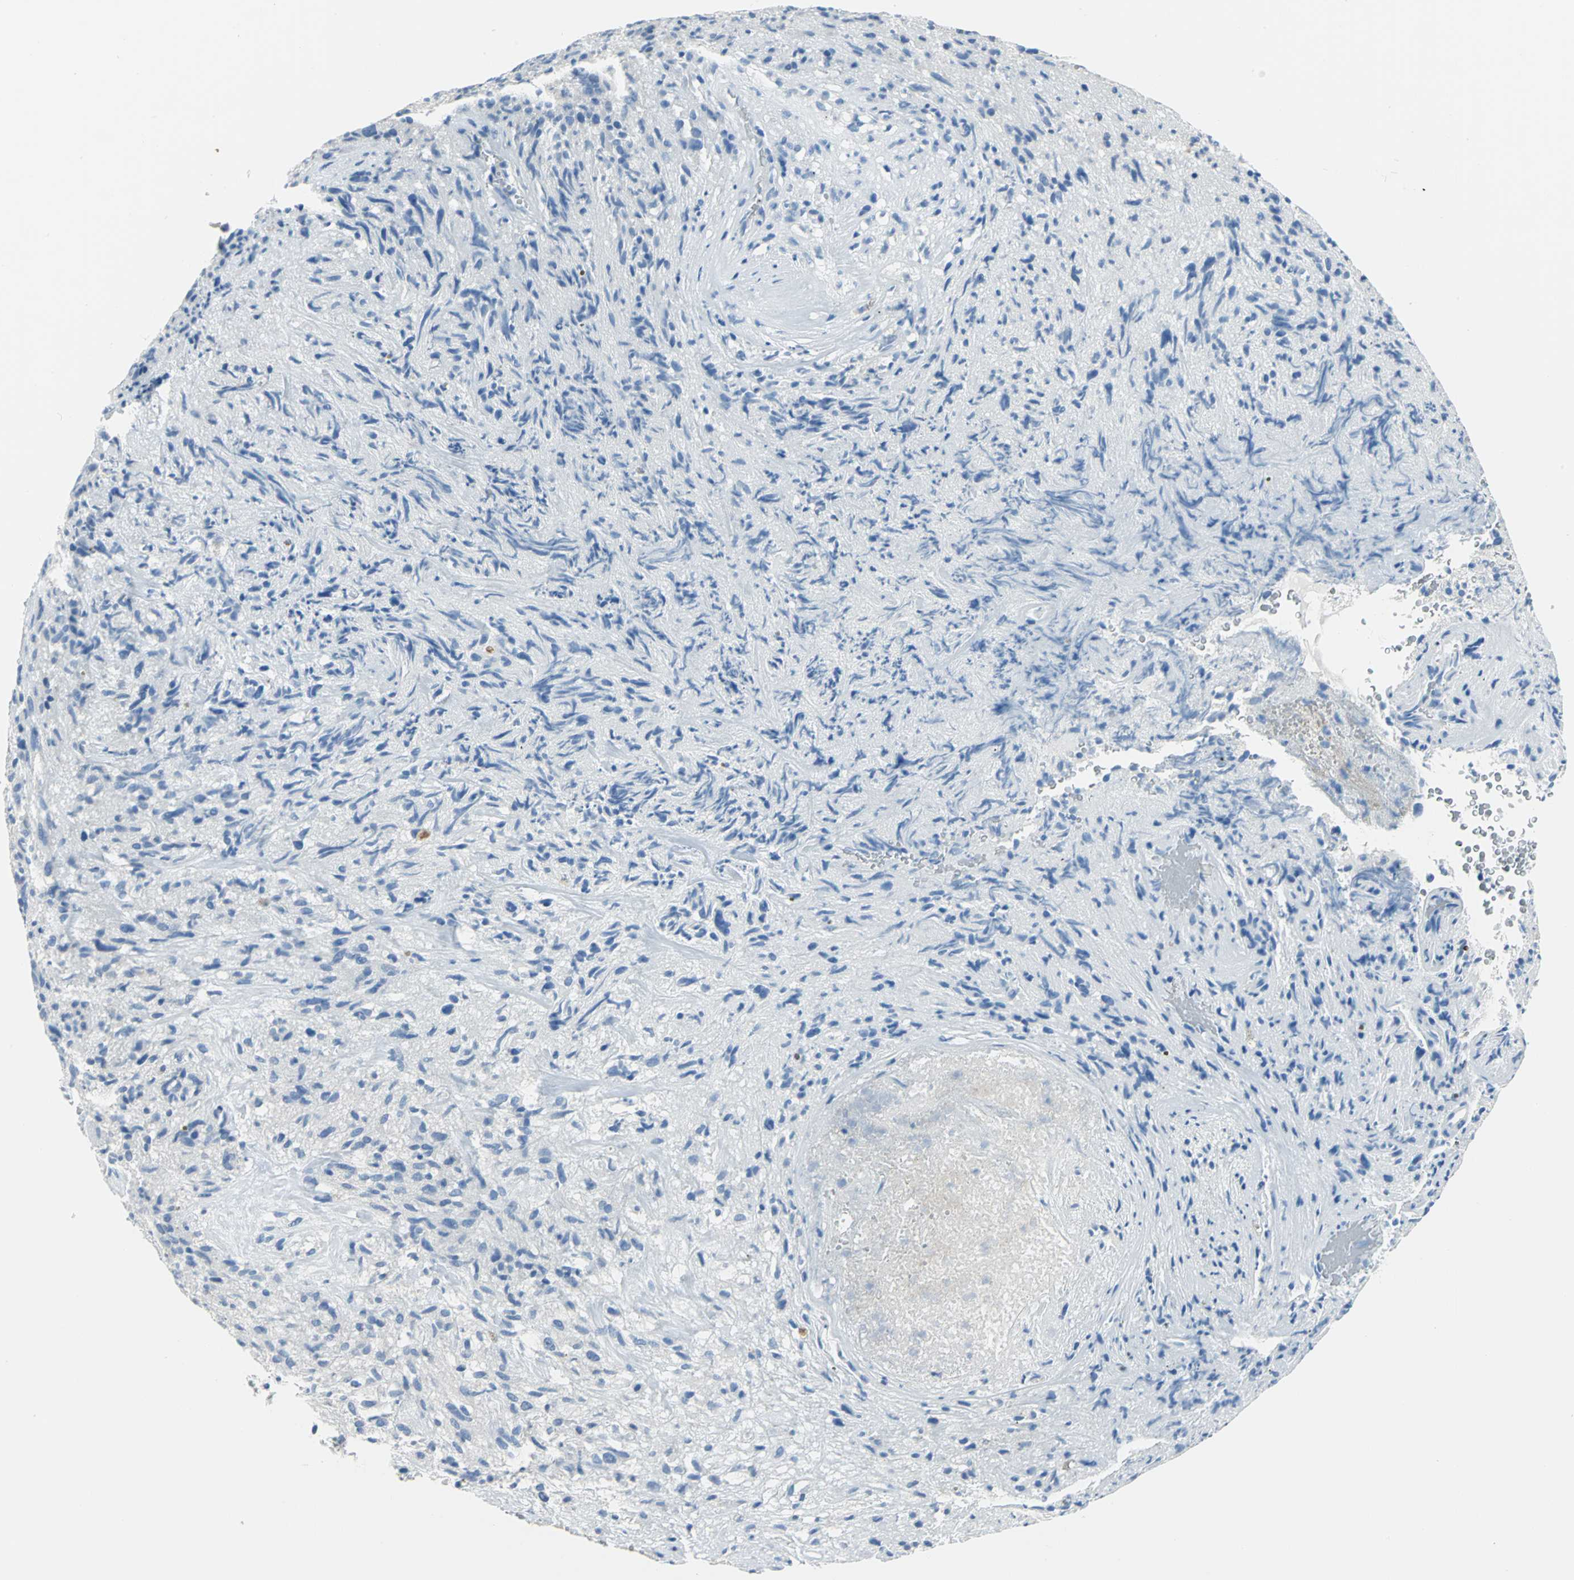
{"staining": {"intensity": "negative", "quantity": "none", "location": "none"}, "tissue": "glioma", "cell_type": "Tumor cells", "image_type": "cancer", "snomed": [{"axis": "morphology", "description": "Normal tissue, NOS"}, {"axis": "morphology", "description": "Glioma, malignant, High grade"}, {"axis": "topography", "description": "Cerebral cortex"}], "caption": "DAB immunohistochemical staining of human glioma shows no significant positivity in tumor cells. (DAB (3,3'-diaminobenzidine) IHC visualized using brightfield microscopy, high magnification).", "gene": "PKLR", "patient": {"sex": "male", "age": 75}}